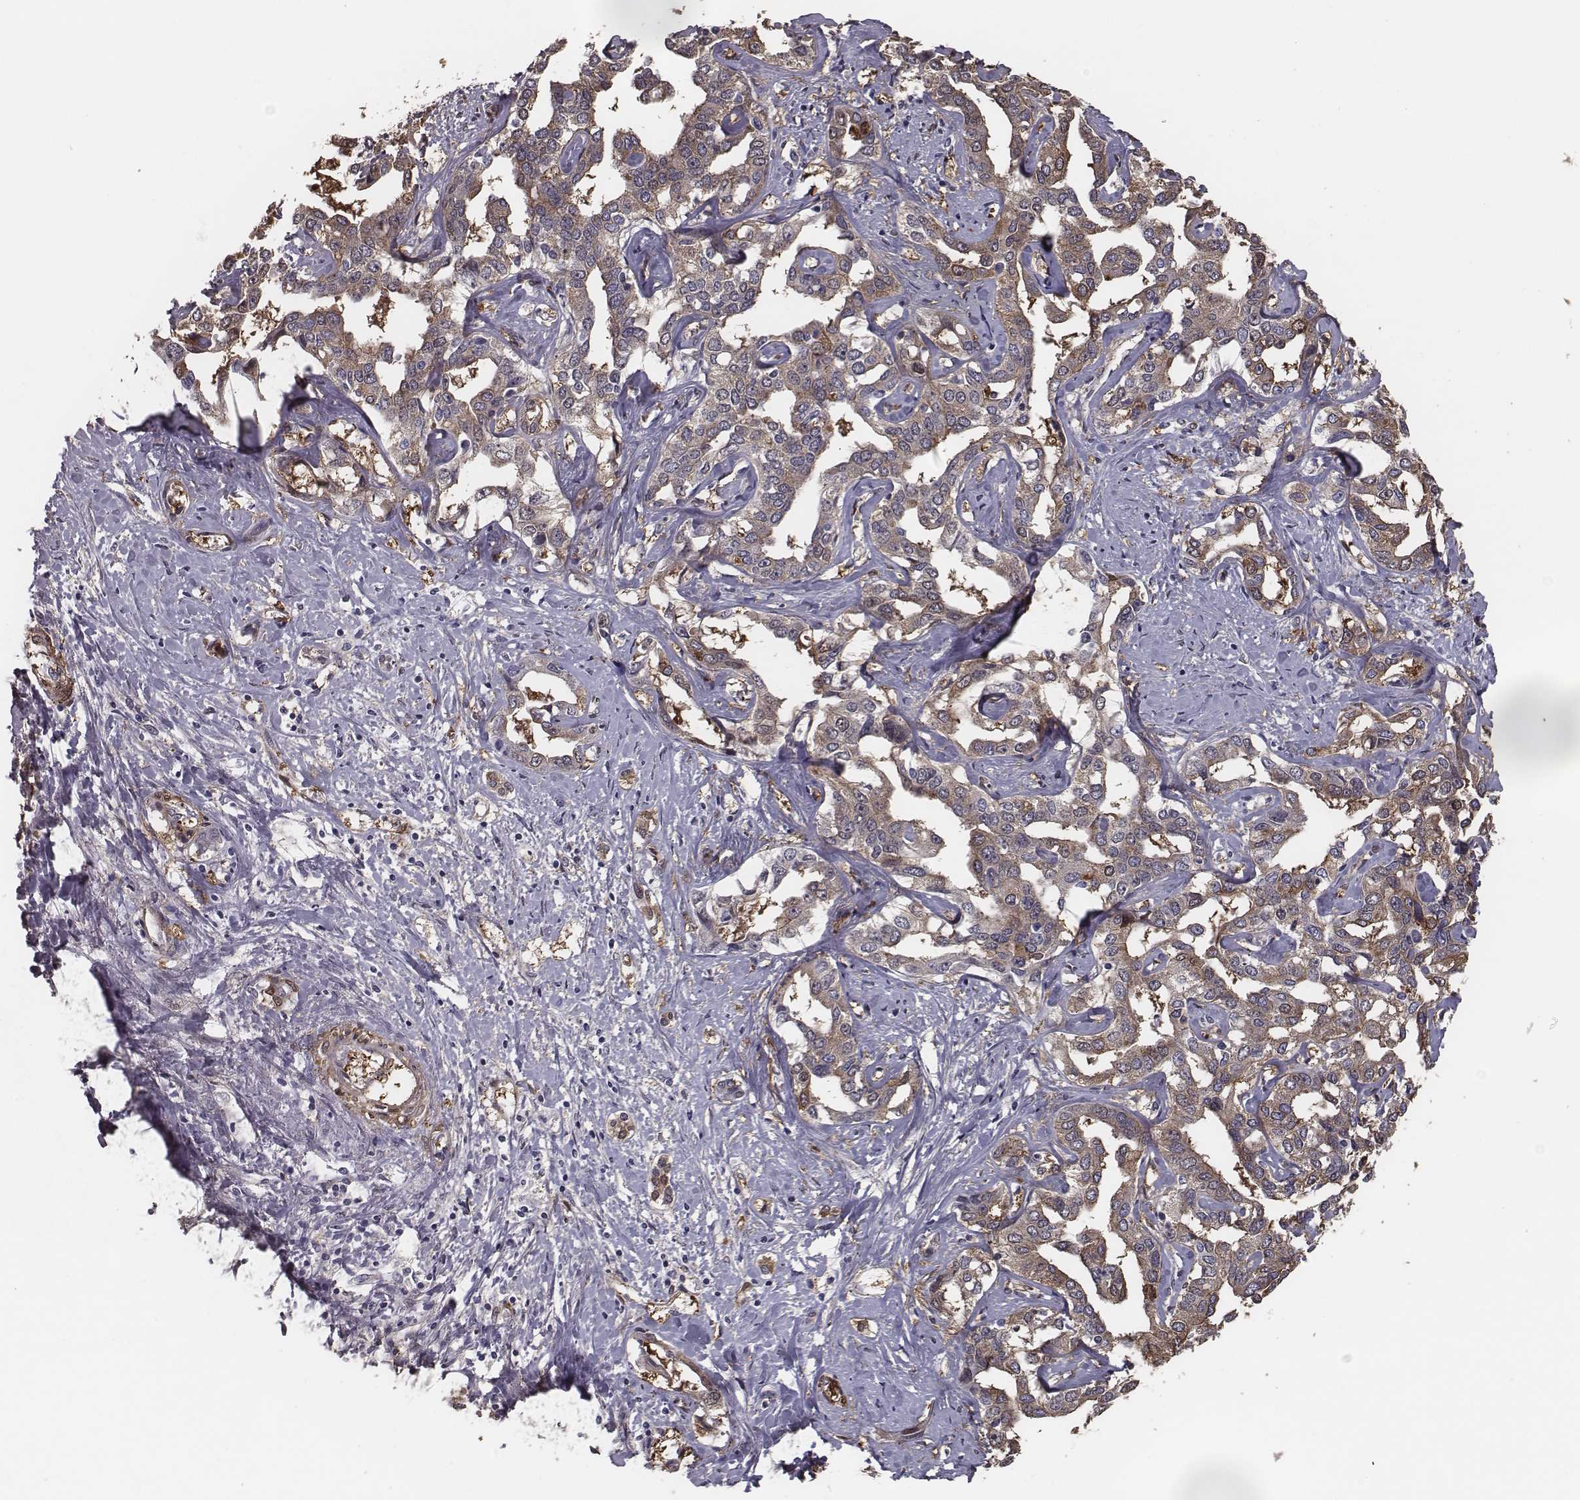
{"staining": {"intensity": "moderate", "quantity": ">75%", "location": "cytoplasmic/membranous"}, "tissue": "liver cancer", "cell_type": "Tumor cells", "image_type": "cancer", "snomed": [{"axis": "morphology", "description": "Cholangiocarcinoma"}, {"axis": "topography", "description": "Liver"}], "caption": "IHC staining of liver cancer (cholangiocarcinoma), which shows medium levels of moderate cytoplasmic/membranous staining in about >75% of tumor cells indicating moderate cytoplasmic/membranous protein staining. The staining was performed using DAB (3,3'-diaminobenzidine) (brown) for protein detection and nuclei were counterstained in hematoxylin (blue).", "gene": "ISYNA1", "patient": {"sex": "male", "age": 59}}